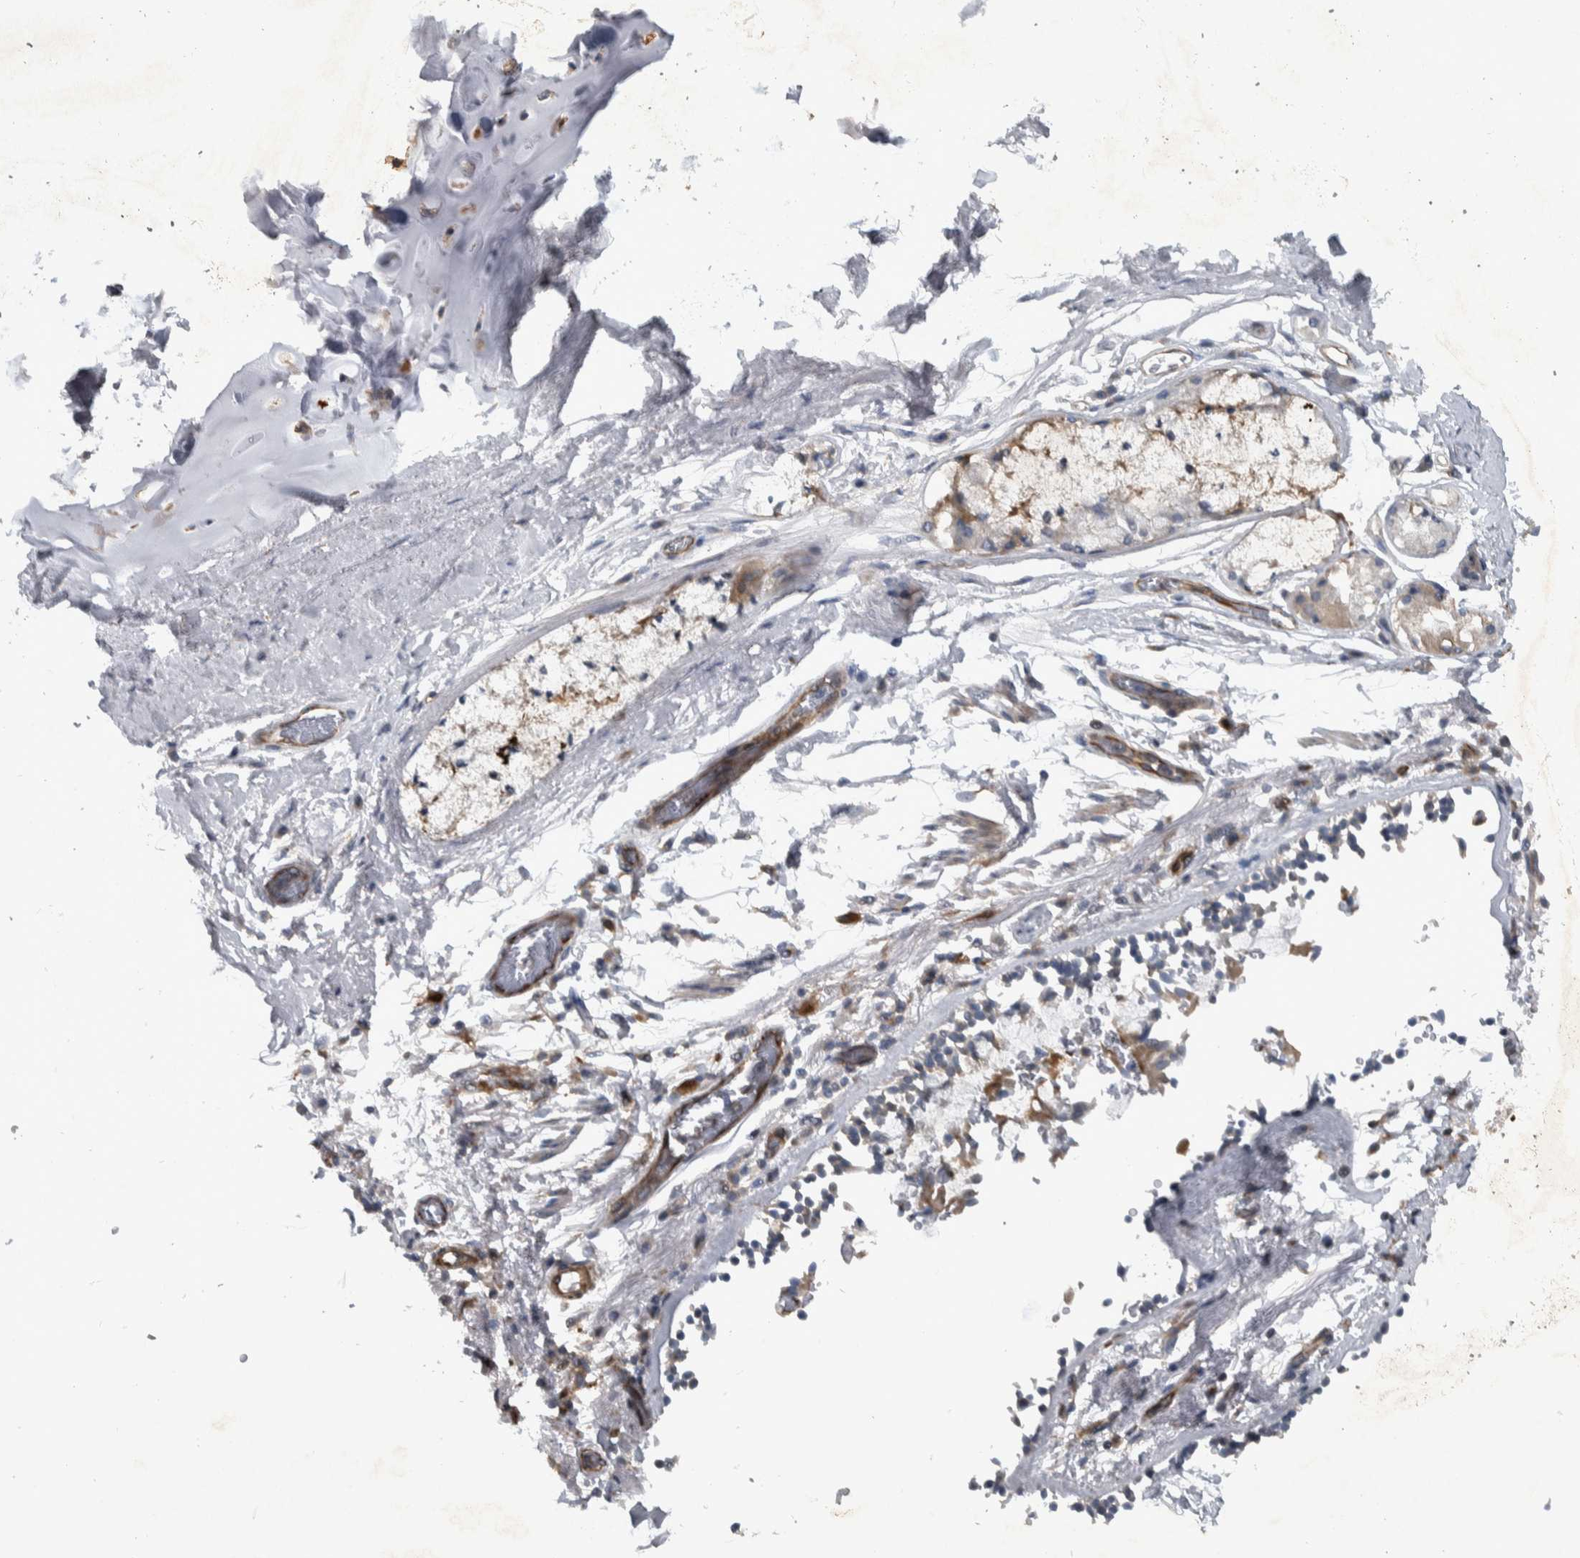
{"staining": {"intensity": "moderate", "quantity": "25%-75%", "location": "cytoplasmic/membranous"}, "tissue": "adipose tissue", "cell_type": "Adipocytes", "image_type": "normal", "snomed": [{"axis": "morphology", "description": "Normal tissue, NOS"}, {"axis": "topography", "description": "Cartilage tissue"}, {"axis": "topography", "description": "Lung"}], "caption": "Protein expression analysis of benign human adipose tissue reveals moderate cytoplasmic/membranous staining in about 25%-75% of adipocytes.", "gene": "NT5C2", "patient": {"sex": "female", "age": 77}}